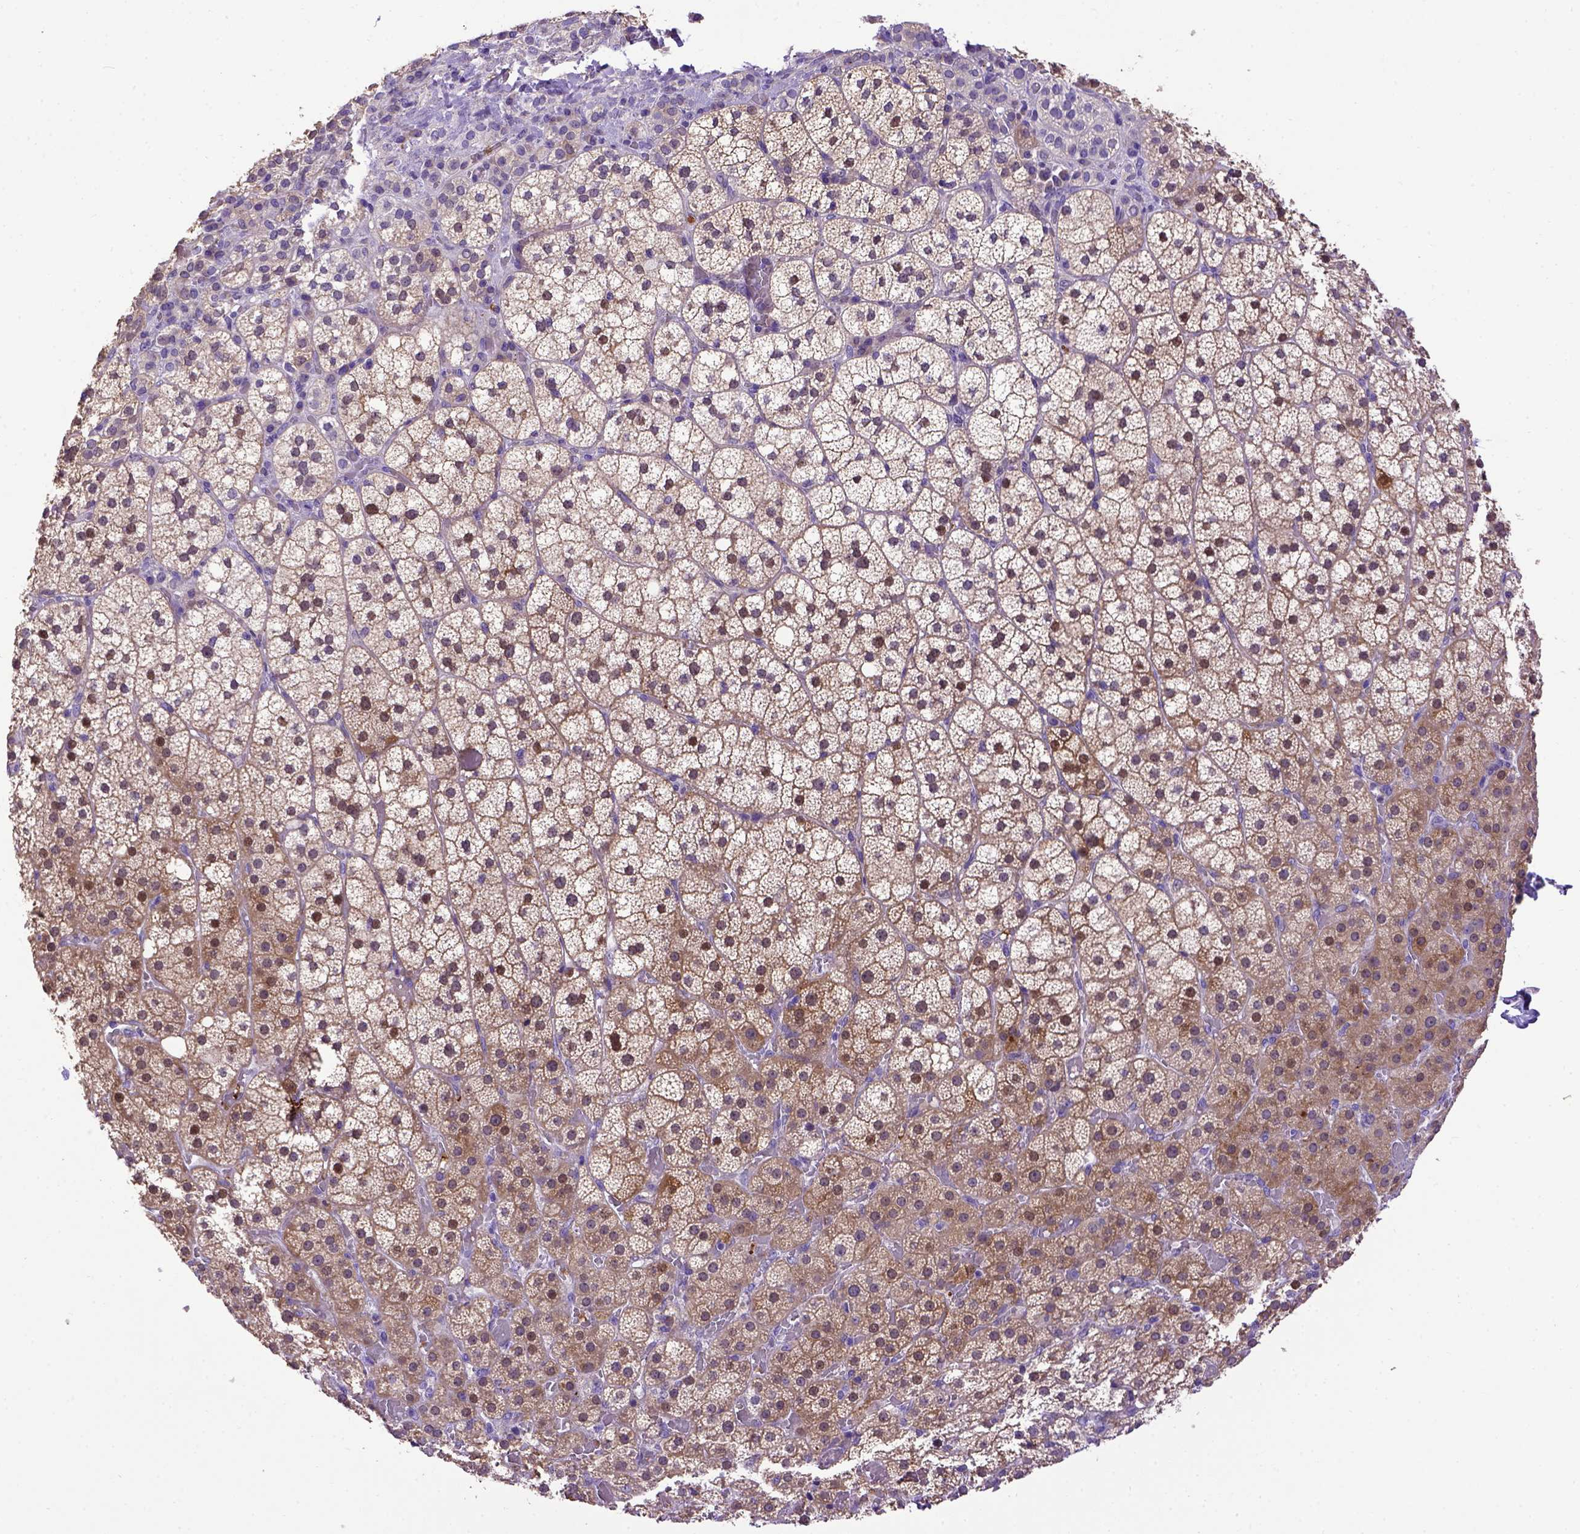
{"staining": {"intensity": "moderate", "quantity": ">75%", "location": "cytoplasmic/membranous,nuclear"}, "tissue": "adrenal gland", "cell_type": "Glandular cells", "image_type": "normal", "snomed": [{"axis": "morphology", "description": "Normal tissue, NOS"}, {"axis": "topography", "description": "Adrenal gland"}], "caption": "Immunohistochemistry histopathology image of unremarkable adrenal gland: human adrenal gland stained using immunohistochemistry (IHC) reveals medium levels of moderate protein expression localized specifically in the cytoplasmic/membranous,nuclear of glandular cells, appearing as a cytoplasmic/membranous,nuclear brown color.", "gene": "ADAM12", "patient": {"sex": "male", "age": 53}}